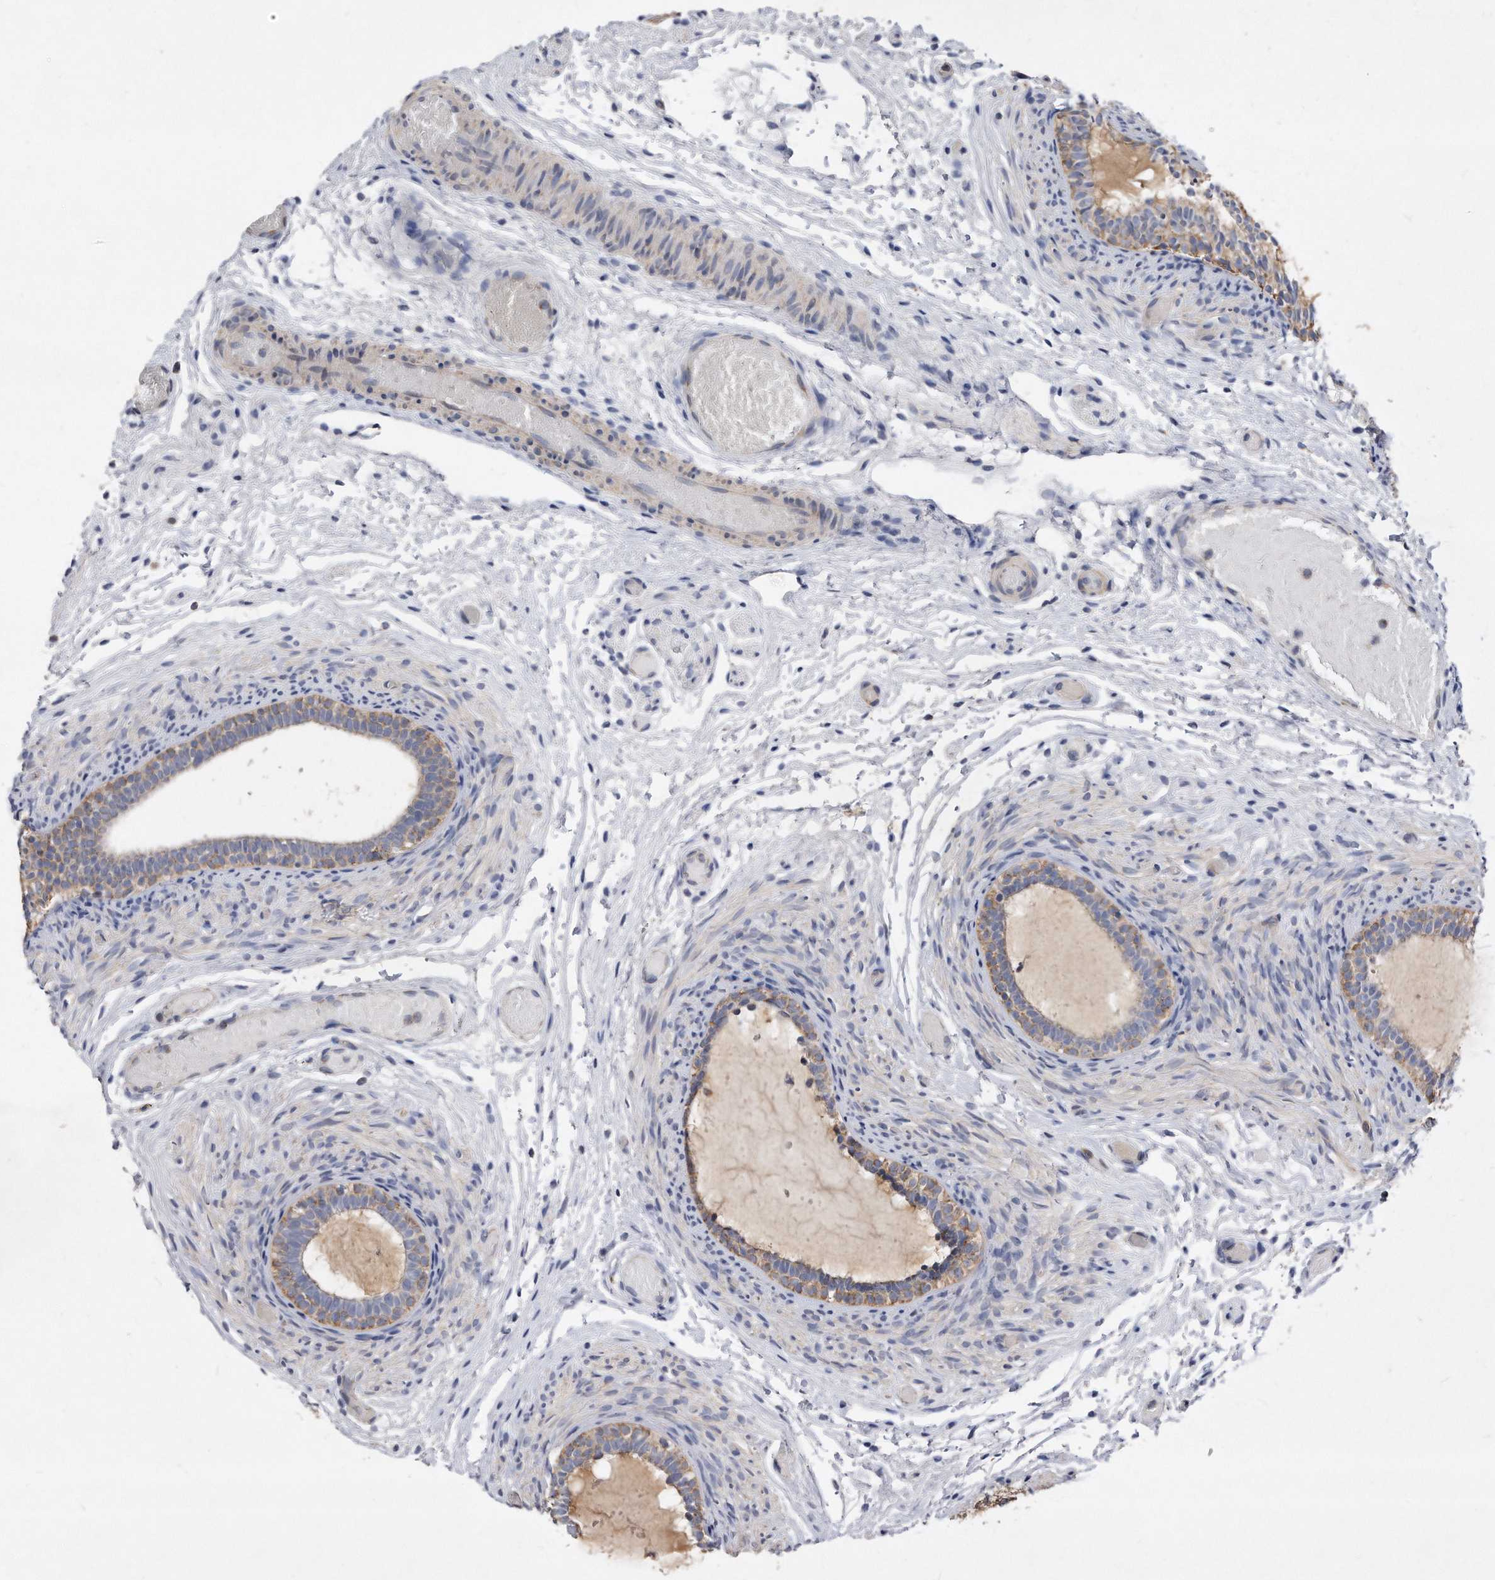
{"staining": {"intensity": "moderate", "quantity": "25%-75%", "location": "cytoplasmic/membranous"}, "tissue": "epididymis", "cell_type": "Glandular cells", "image_type": "normal", "snomed": [{"axis": "morphology", "description": "Normal tissue, NOS"}, {"axis": "topography", "description": "Epididymis"}], "caption": "Immunohistochemical staining of unremarkable human epididymis exhibits medium levels of moderate cytoplasmic/membranous expression in approximately 25%-75% of glandular cells. The staining was performed using DAB to visualize the protein expression in brown, while the nuclei were stained in blue with hematoxylin (Magnification: 20x).", "gene": "PPP5C", "patient": {"sex": "male", "age": 5}}